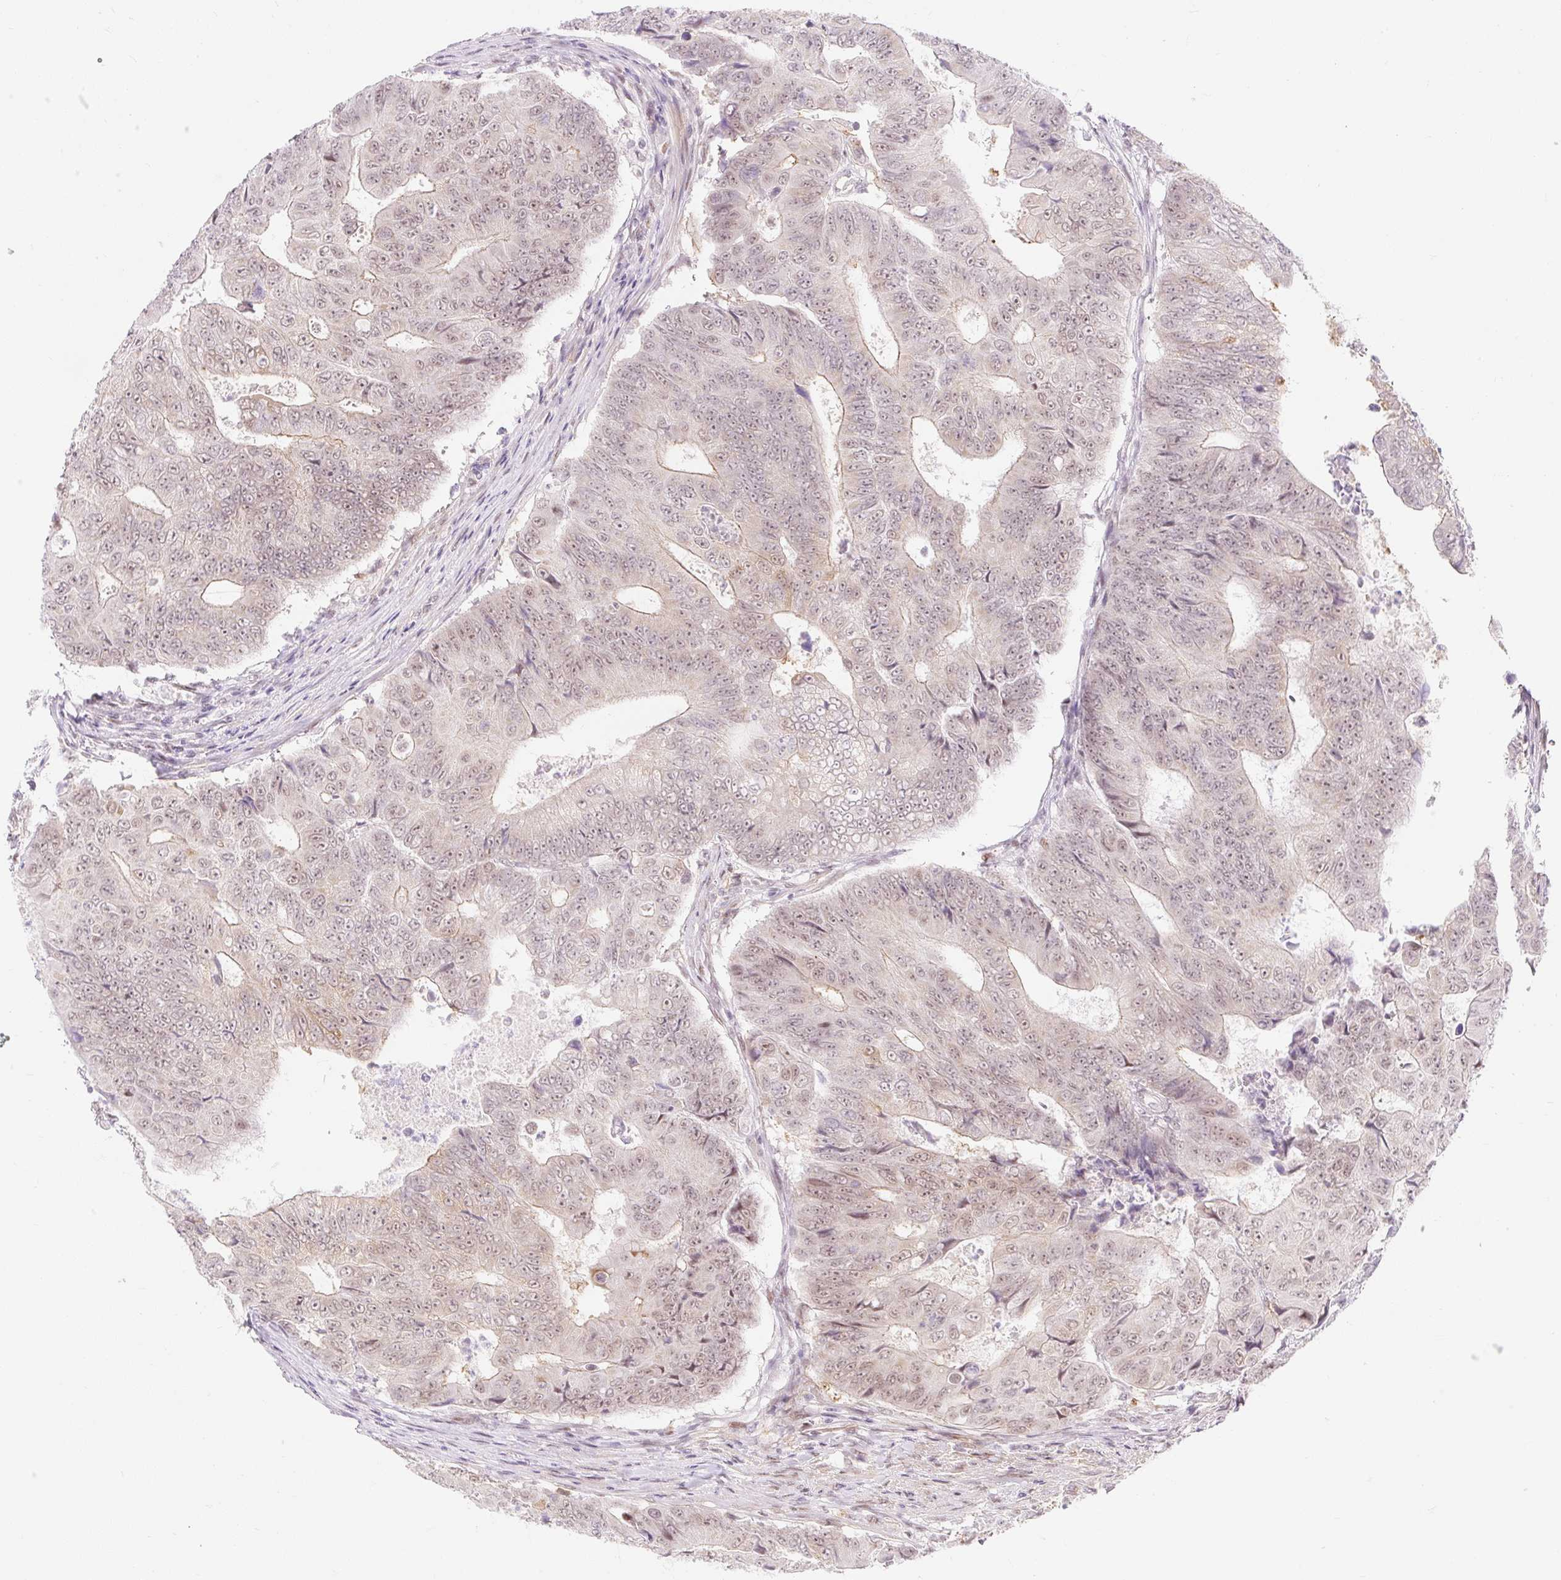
{"staining": {"intensity": "weak", "quantity": ">75%", "location": "nuclear"}, "tissue": "colorectal cancer", "cell_type": "Tumor cells", "image_type": "cancer", "snomed": [{"axis": "morphology", "description": "Adenocarcinoma, NOS"}, {"axis": "topography", "description": "Colon"}], "caption": "Weak nuclear positivity for a protein is identified in approximately >75% of tumor cells of colorectal cancer using immunohistochemistry (IHC).", "gene": "H2BW1", "patient": {"sex": "female", "age": 48}}